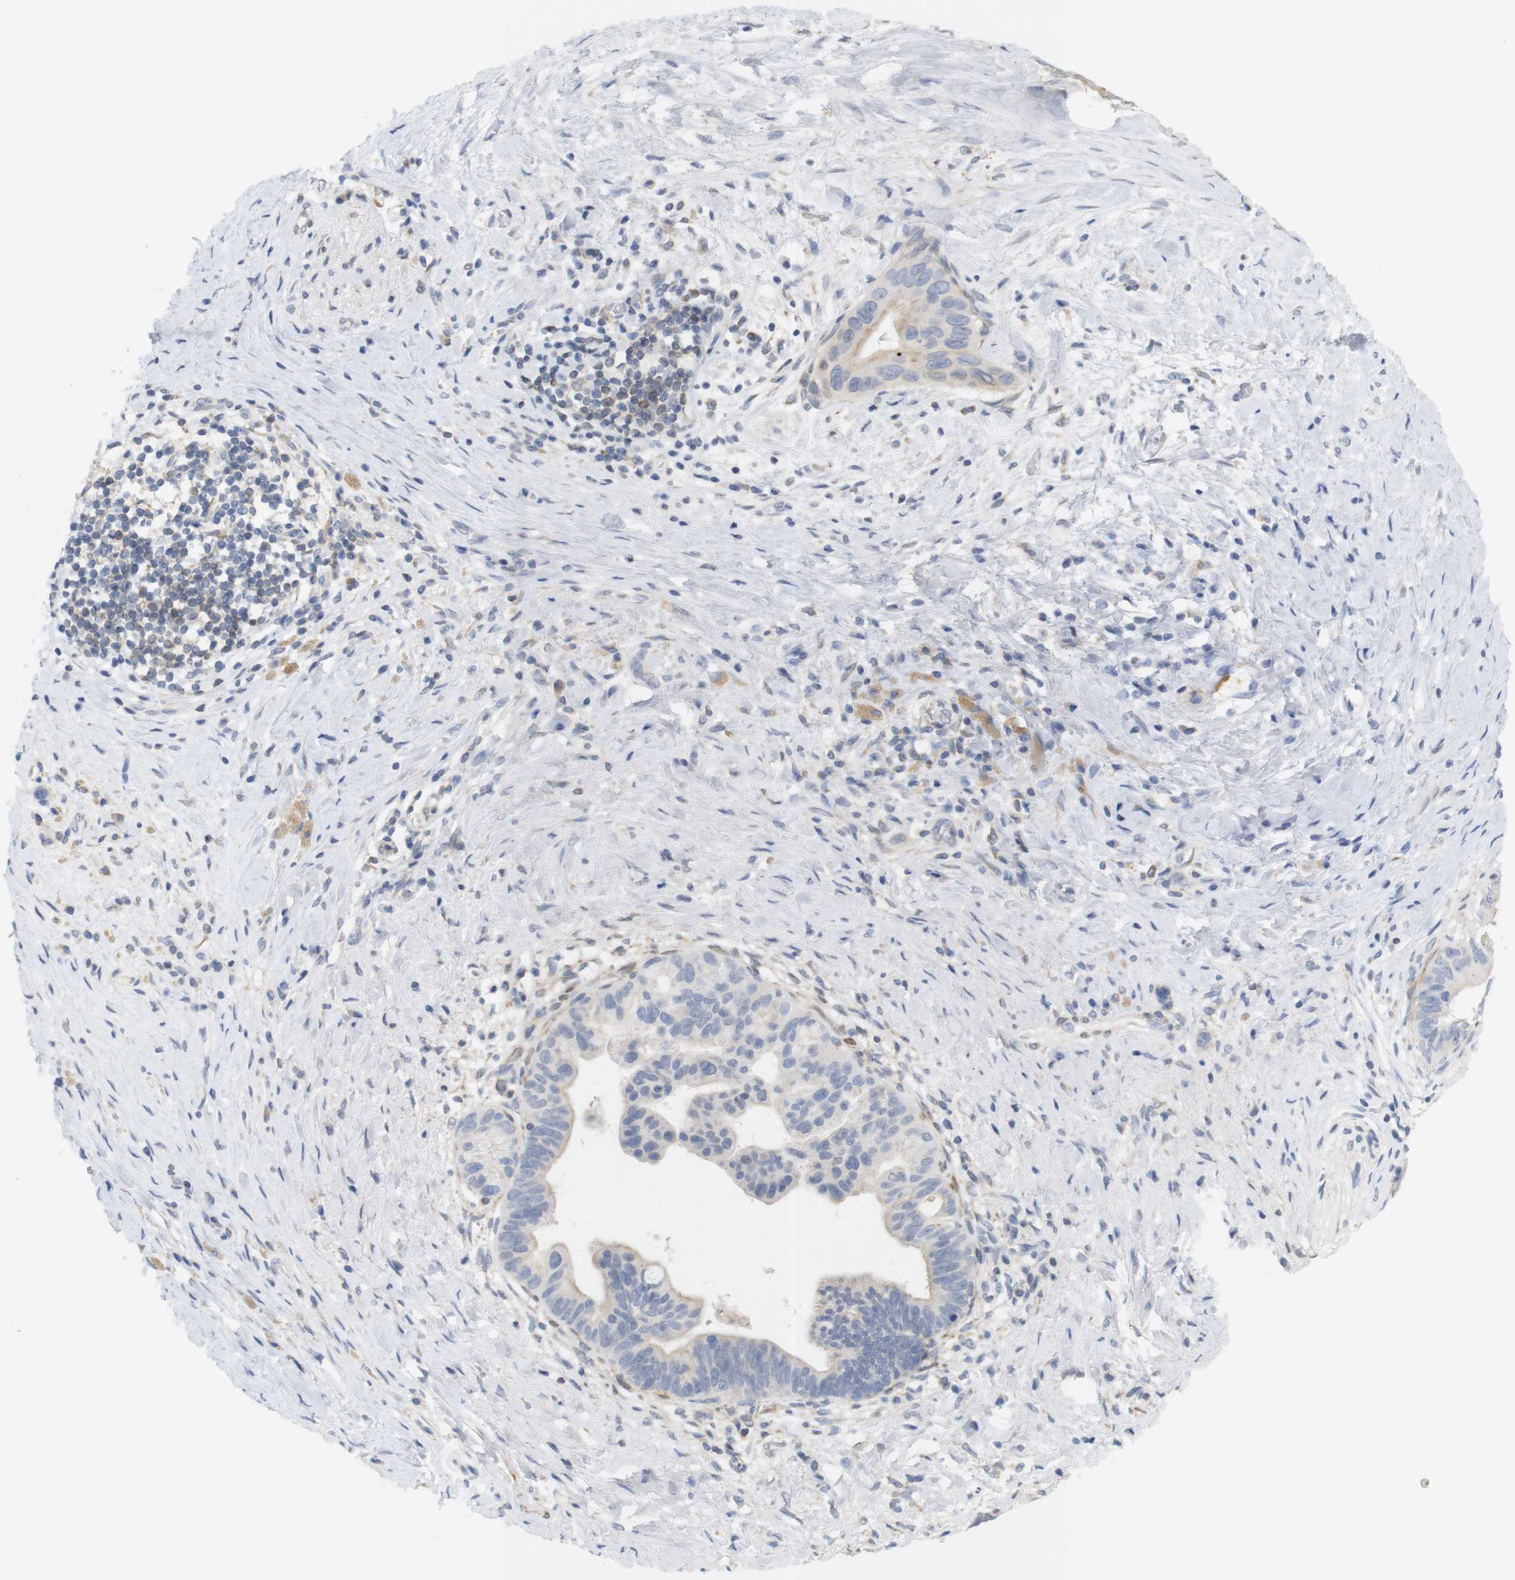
{"staining": {"intensity": "weak", "quantity": "25%-75%", "location": "cytoplasmic/membranous"}, "tissue": "pancreatic cancer", "cell_type": "Tumor cells", "image_type": "cancer", "snomed": [{"axis": "morphology", "description": "Adenocarcinoma, NOS"}, {"axis": "topography", "description": "Pancreas"}], "caption": "Tumor cells exhibit low levels of weak cytoplasmic/membranous staining in approximately 25%-75% of cells in human pancreatic adenocarcinoma. (Stains: DAB in brown, nuclei in blue, Microscopy: brightfield microscopy at high magnification).", "gene": "ITPR1", "patient": {"sex": "male", "age": 55}}